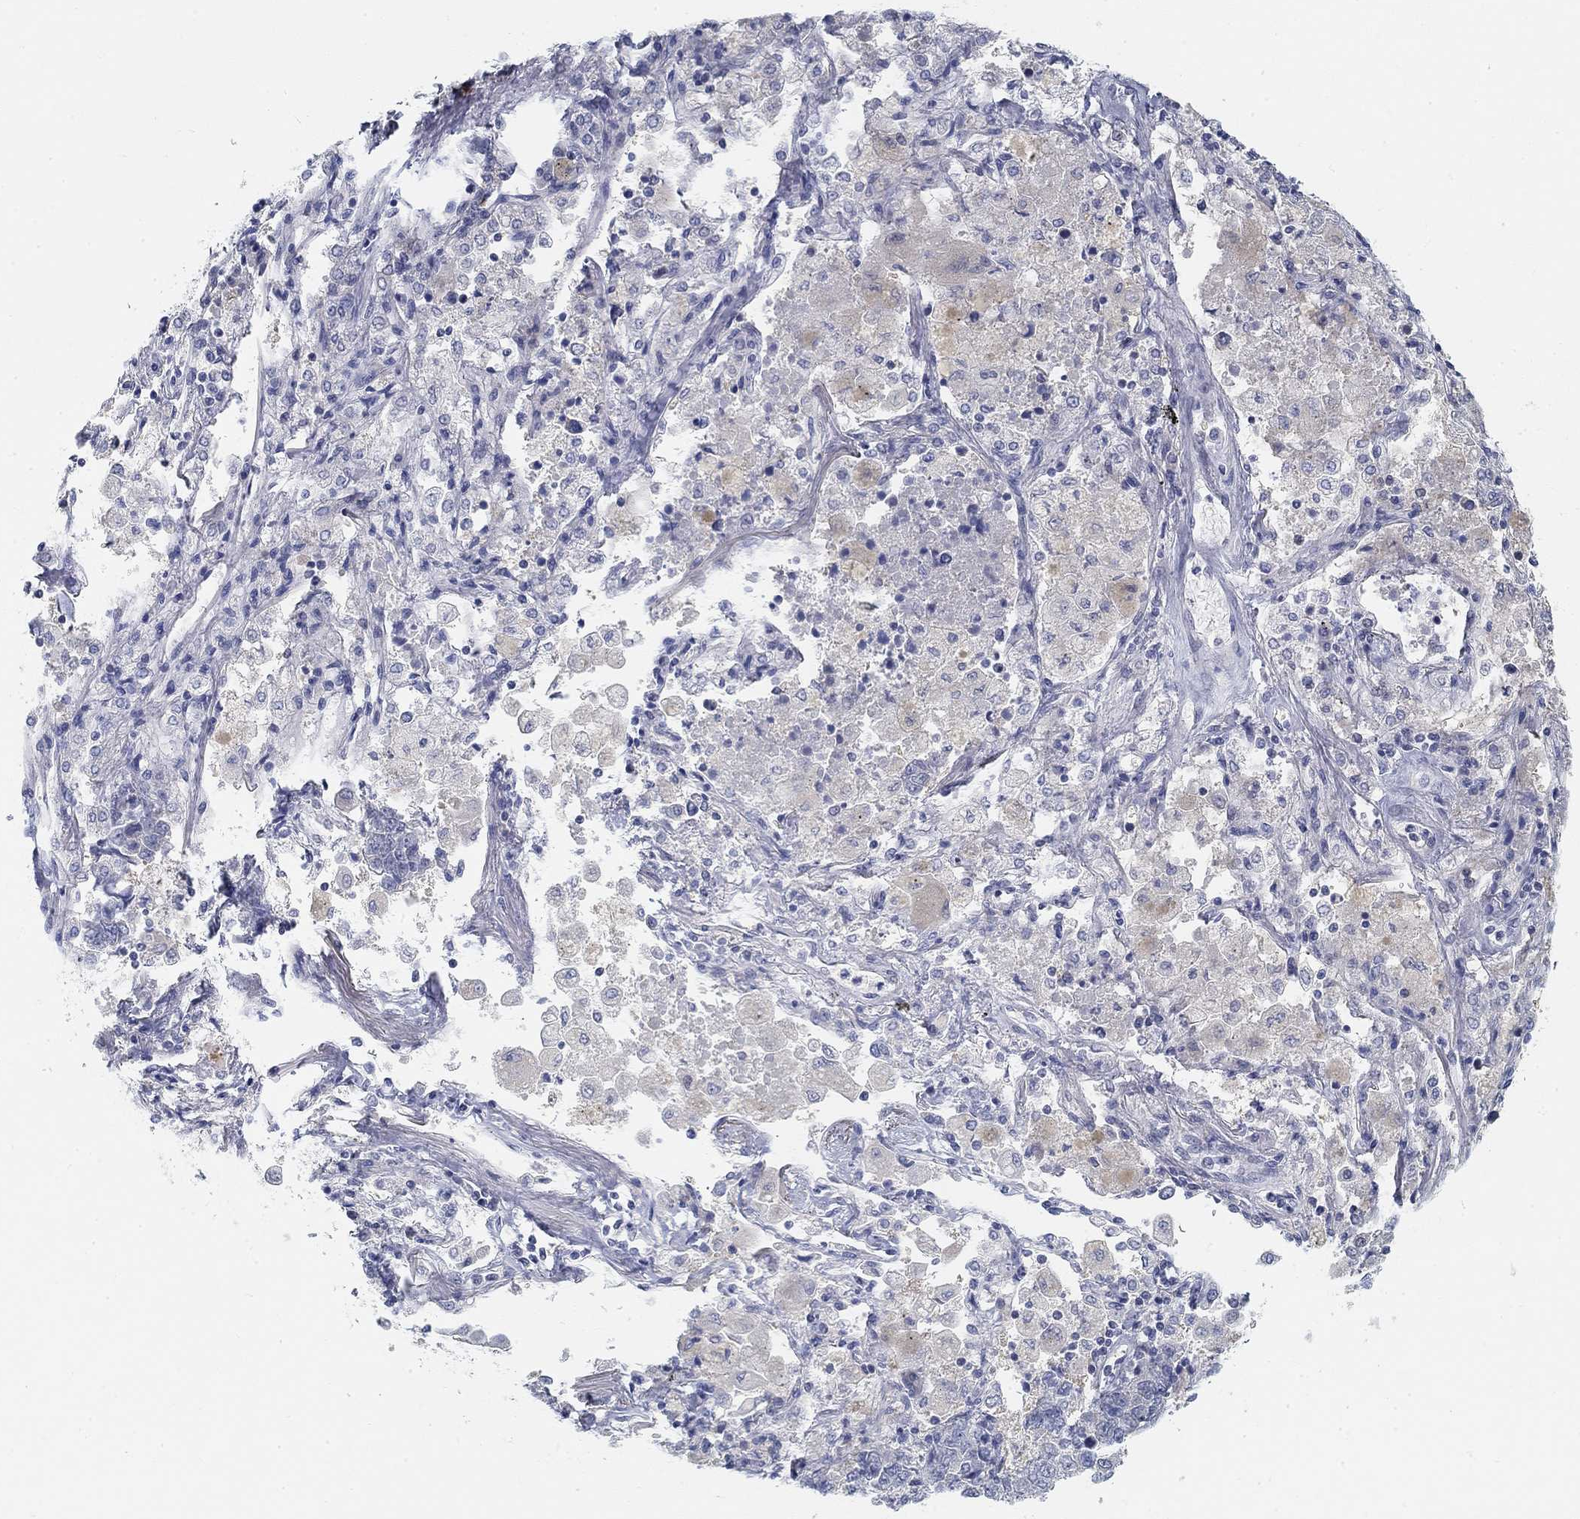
{"staining": {"intensity": "negative", "quantity": "none", "location": "none"}, "tissue": "lung cancer", "cell_type": "Tumor cells", "image_type": "cancer", "snomed": [{"axis": "morphology", "description": "Adenocarcinoma, NOS"}, {"axis": "topography", "description": "Lung"}], "caption": "The micrograph reveals no significant expression in tumor cells of adenocarcinoma (lung). (DAB (3,3'-diaminobenzidine) immunohistochemistry with hematoxylin counter stain).", "gene": "SNTG2", "patient": {"sex": "male", "age": 49}}